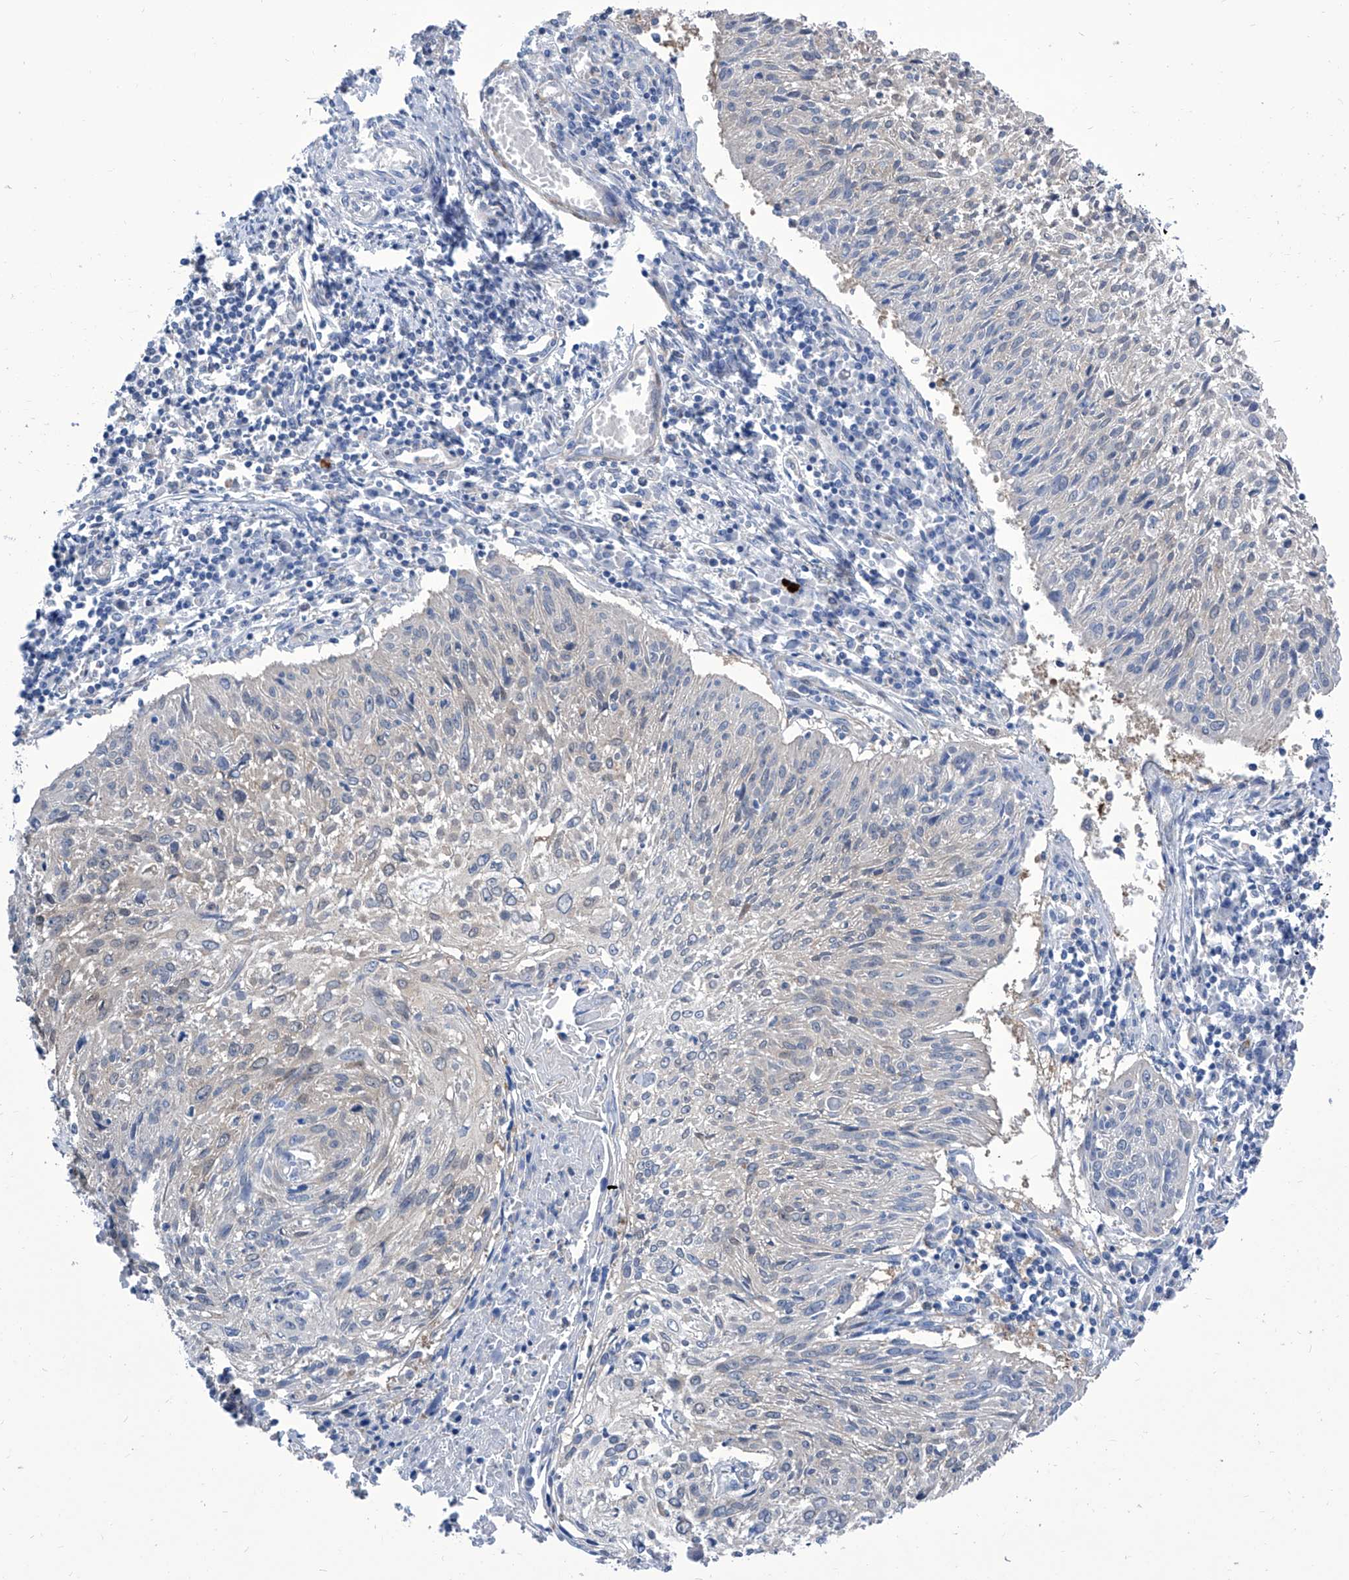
{"staining": {"intensity": "negative", "quantity": "none", "location": "none"}, "tissue": "cervical cancer", "cell_type": "Tumor cells", "image_type": "cancer", "snomed": [{"axis": "morphology", "description": "Squamous cell carcinoma, NOS"}, {"axis": "topography", "description": "Cervix"}], "caption": "Histopathology image shows no significant protein staining in tumor cells of cervical cancer (squamous cell carcinoma).", "gene": "IMPA2", "patient": {"sex": "female", "age": 51}}